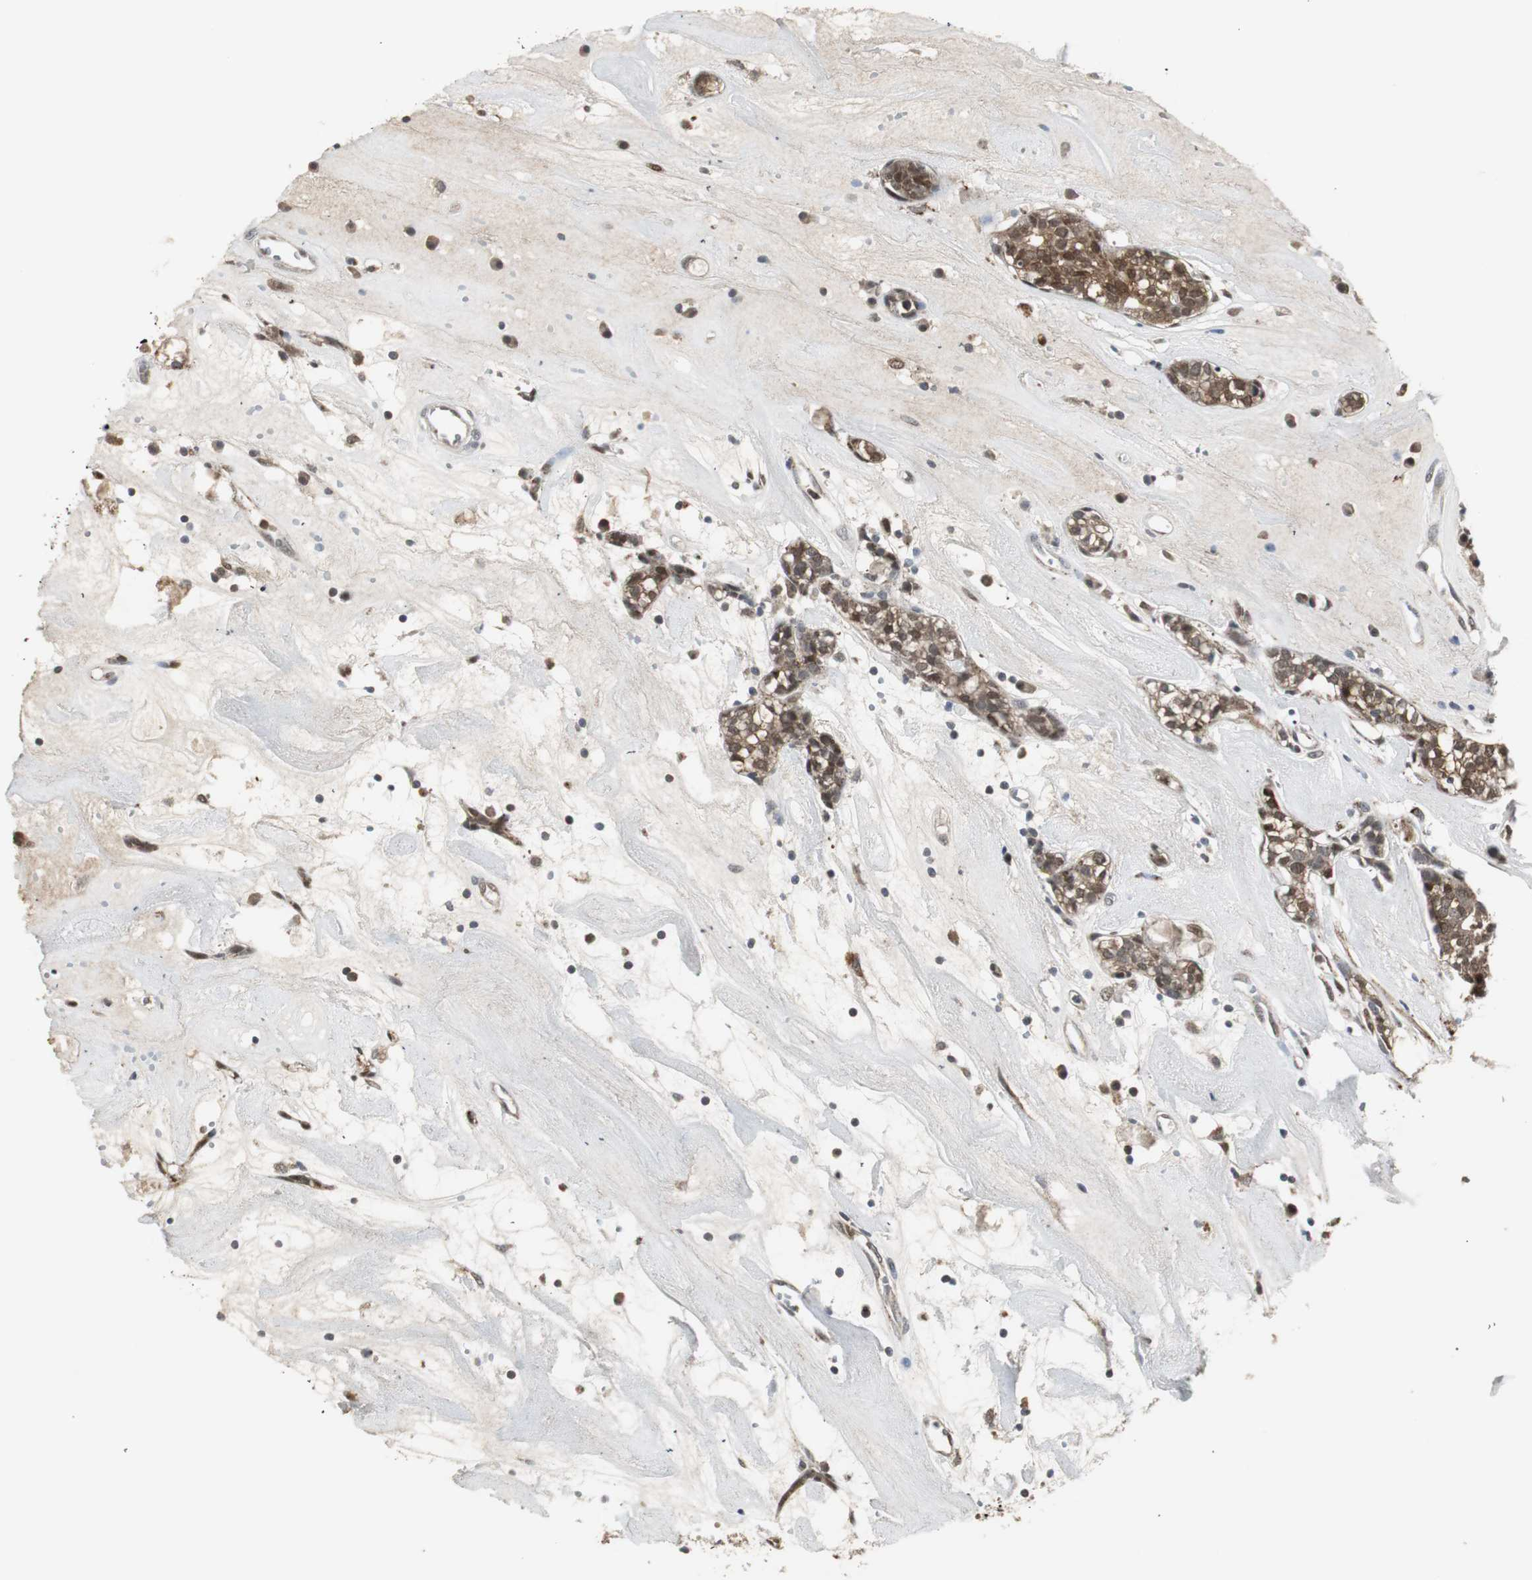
{"staining": {"intensity": "strong", "quantity": ">75%", "location": "cytoplasmic/membranous,nuclear"}, "tissue": "head and neck cancer", "cell_type": "Tumor cells", "image_type": "cancer", "snomed": [{"axis": "morphology", "description": "Adenocarcinoma, NOS"}, {"axis": "topography", "description": "Salivary gland"}, {"axis": "topography", "description": "Head-Neck"}], "caption": "Immunohistochemistry (IHC) histopathology image of head and neck cancer (adenocarcinoma) stained for a protein (brown), which demonstrates high levels of strong cytoplasmic/membranous and nuclear expression in about >75% of tumor cells.", "gene": "PLIN3", "patient": {"sex": "female", "age": 65}}